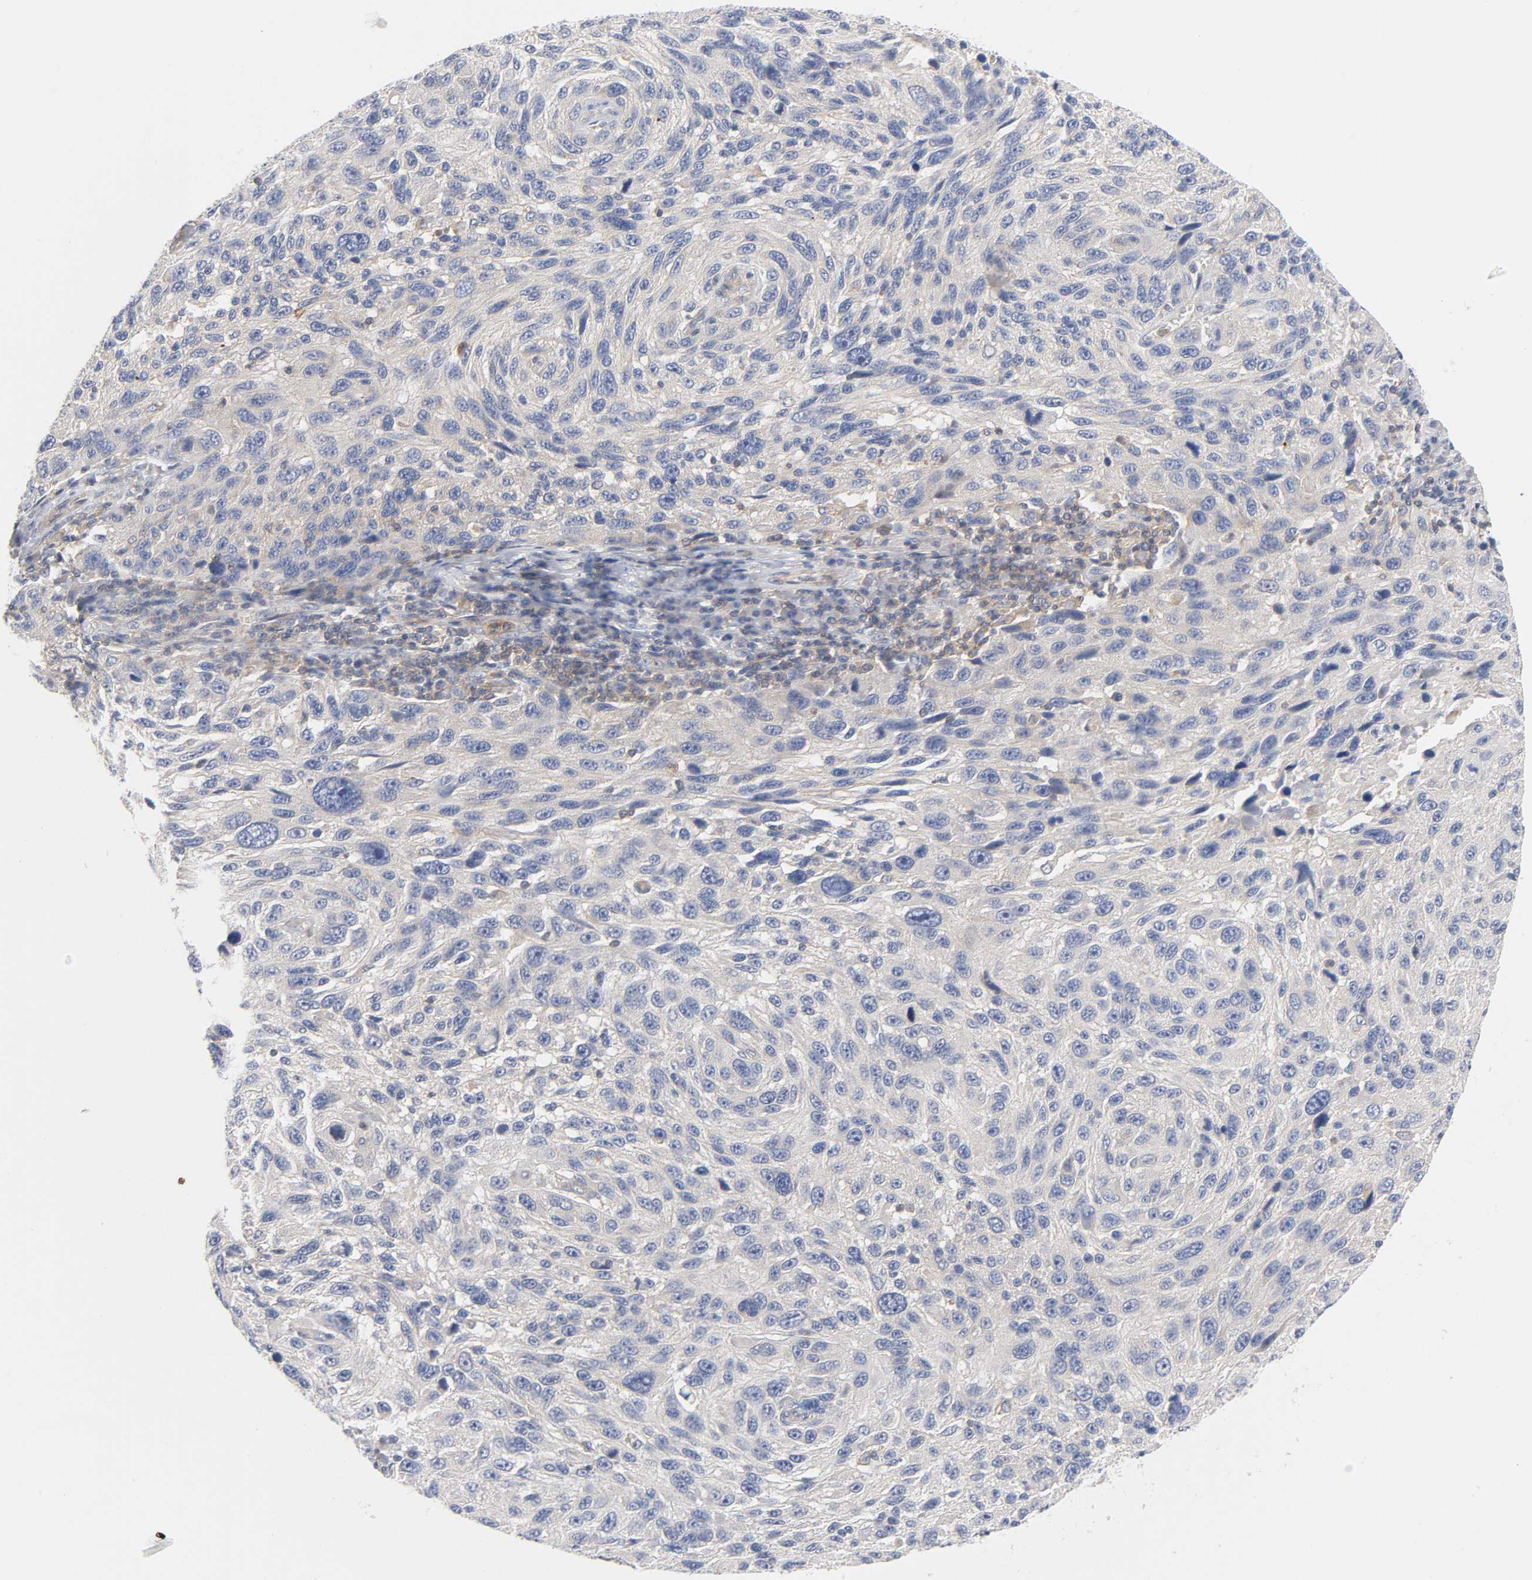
{"staining": {"intensity": "negative", "quantity": "none", "location": "none"}, "tissue": "melanoma", "cell_type": "Tumor cells", "image_type": "cancer", "snomed": [{"axis": "morphology", "description": "Malignant melanoma, NOS"}, {"axis": "topography", "description": "Skin"}], "caption": "Immunohistochemistry (IHC) micrograph of neoplastic tissue: human malignant melanoma stained with DAB reveals no significant protein expression in tumor cells. (DAB IHC visualized using brightfield microscopy, high magnification).", "gene": "ROCK1", "patient": {"sex": "male", "age": 53}}